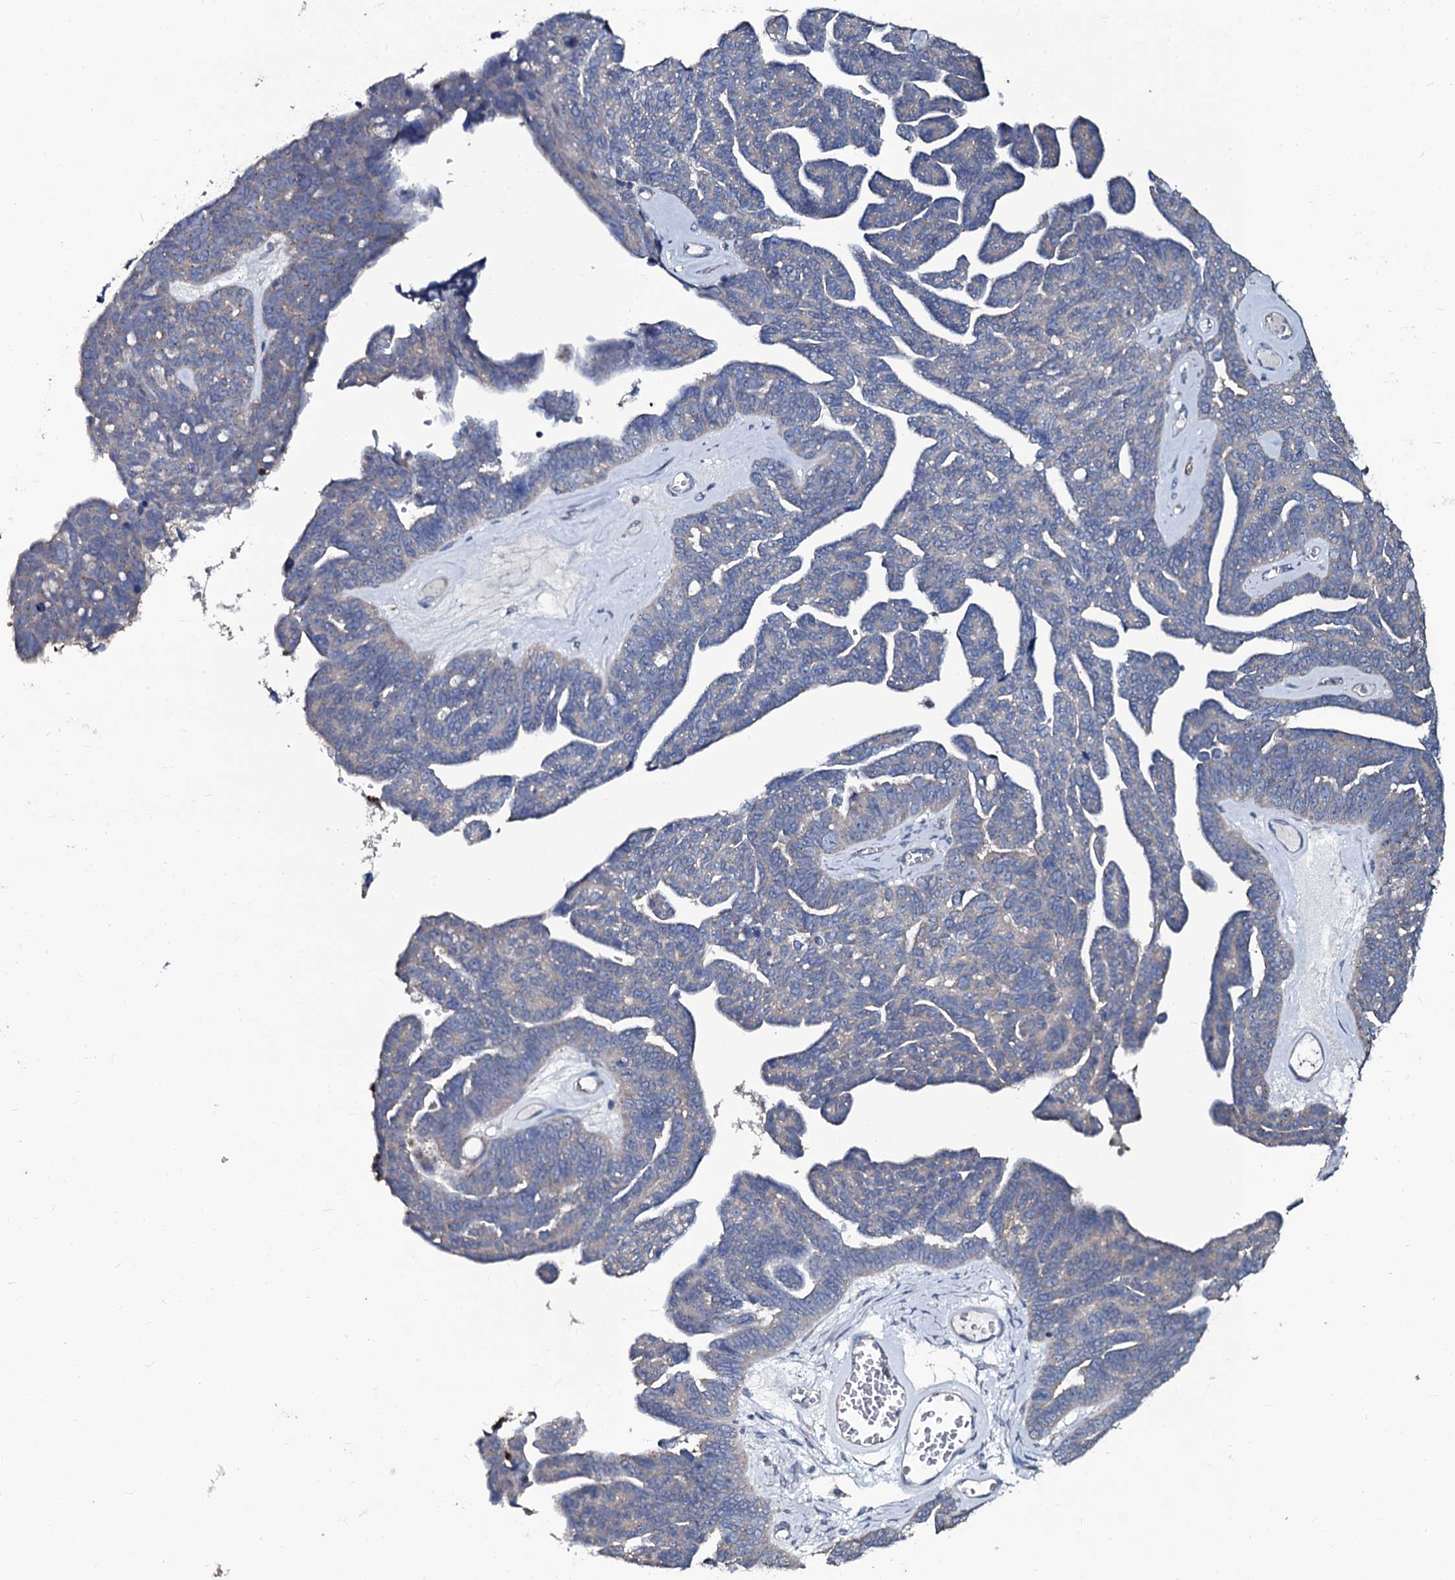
{"staining": {"intensity": "negative", "quantity": "none", "location": "none"}, "tissue": "ovarian cancer", "cell_type": "Tumor cells", "image_type": "cancer", "snomed": [{"axis": "morphology", "description": "Cystadenocarcinoma, serous, NOS"}, {"axis": "topography", "description": "Ovary"}], "caption": "Tumor cells are negative for brown protein staining in ovarian cancer.", "gene": "USPL1", "patient": {"sex": "female", "age": 79}}